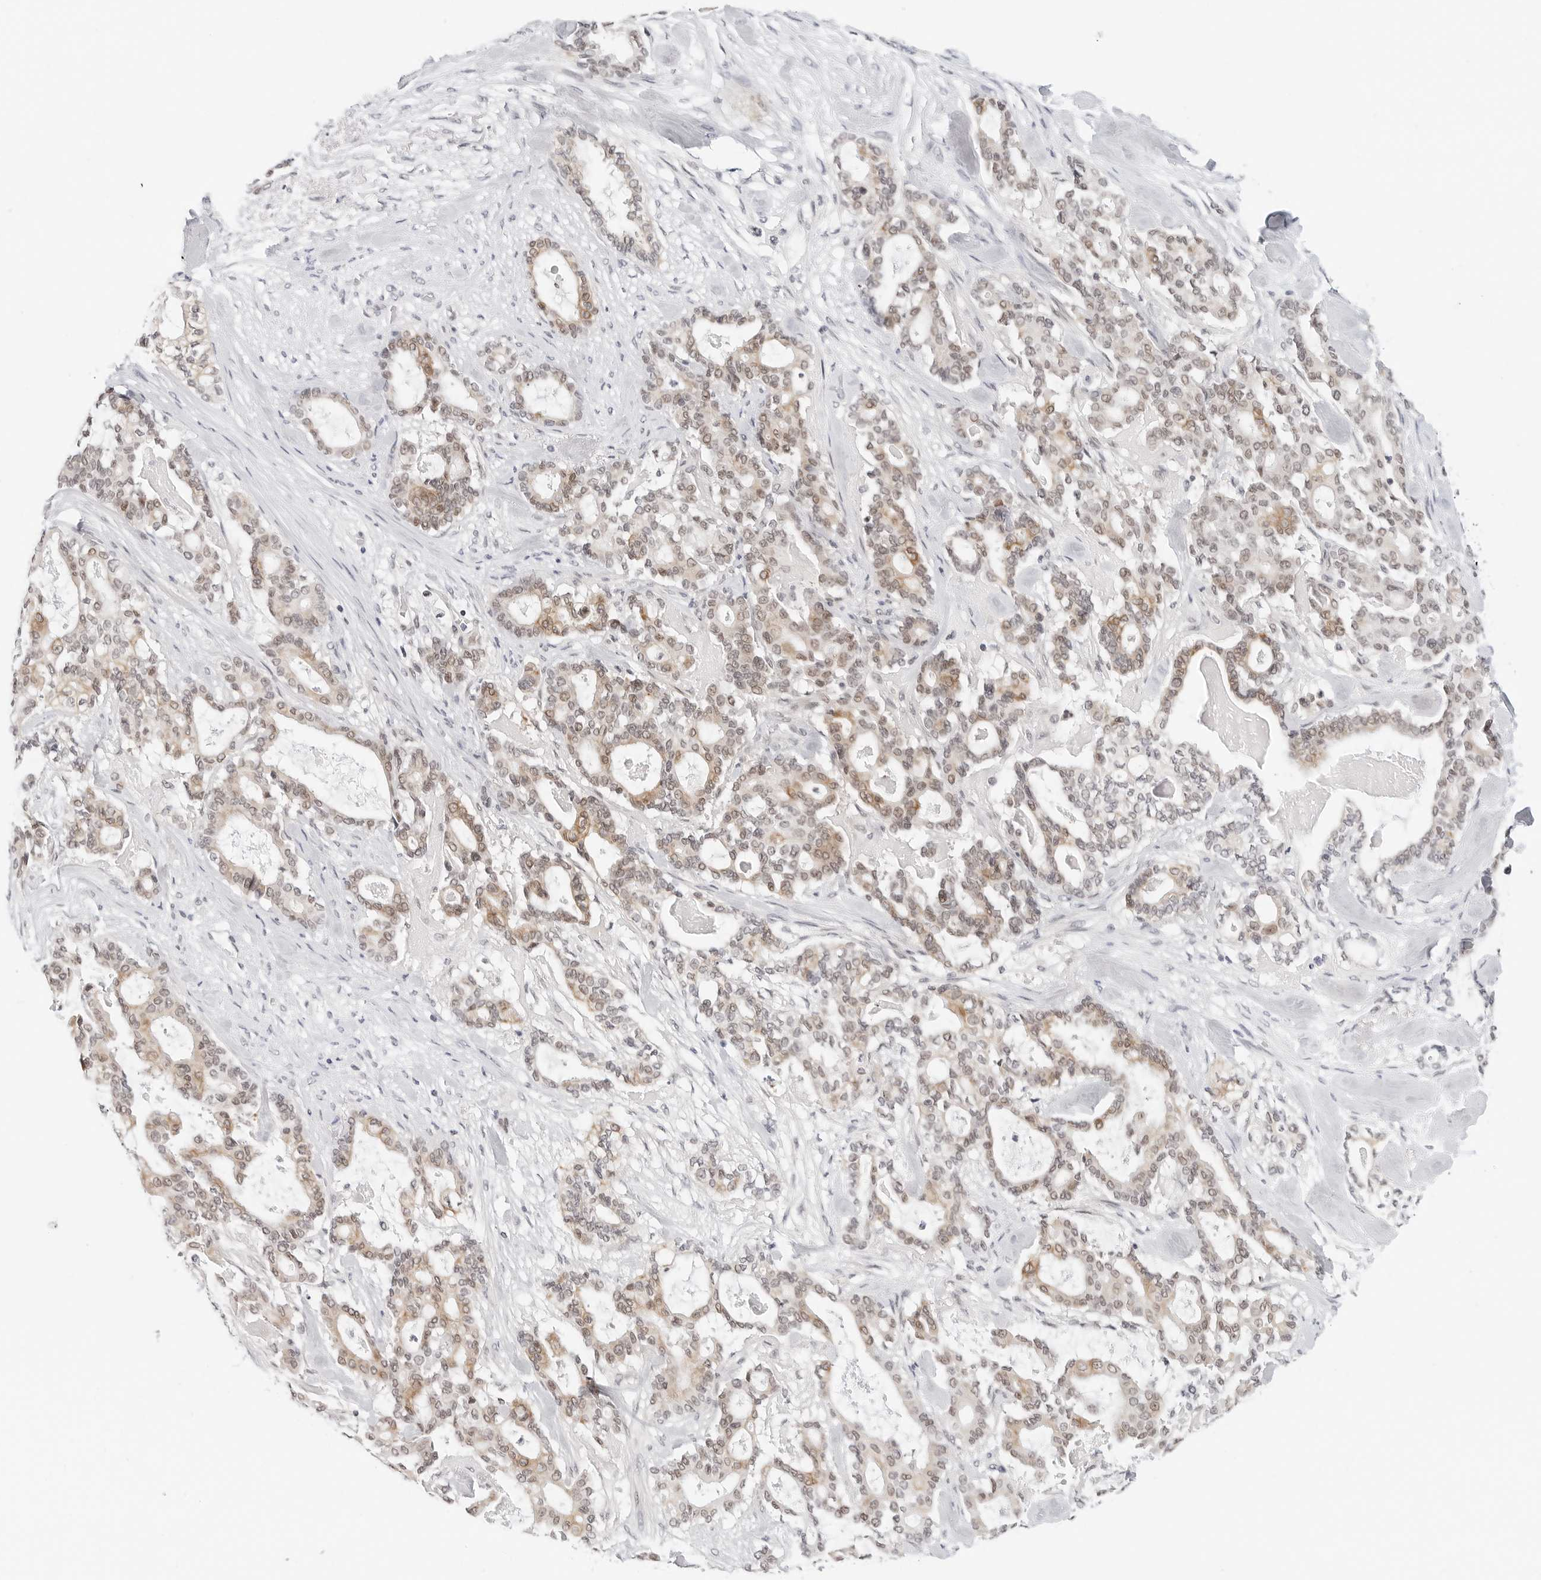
{"staining": {"intensity": "moderate", "quantity": ">75%", "location": "cytoplasmic/membranous,nuclear"}, "tissue": "pancreatic cancer", "cell_type": "Tumor cells", "image_type": "cancer", "snomed": [{"axis": "morphology", "description": "Adenocarcinoma, NOS"}, {"axis": "topography", "description": "Pancreas"}], "caption": "IHC of pancreatic cancer shows medium levels of moderate cytoplasmic/membranous and nuclear expression in approximately >75% of tumor cells.", "gene": "TSEN2", "patient": {"sex": "male", "age": 63}}